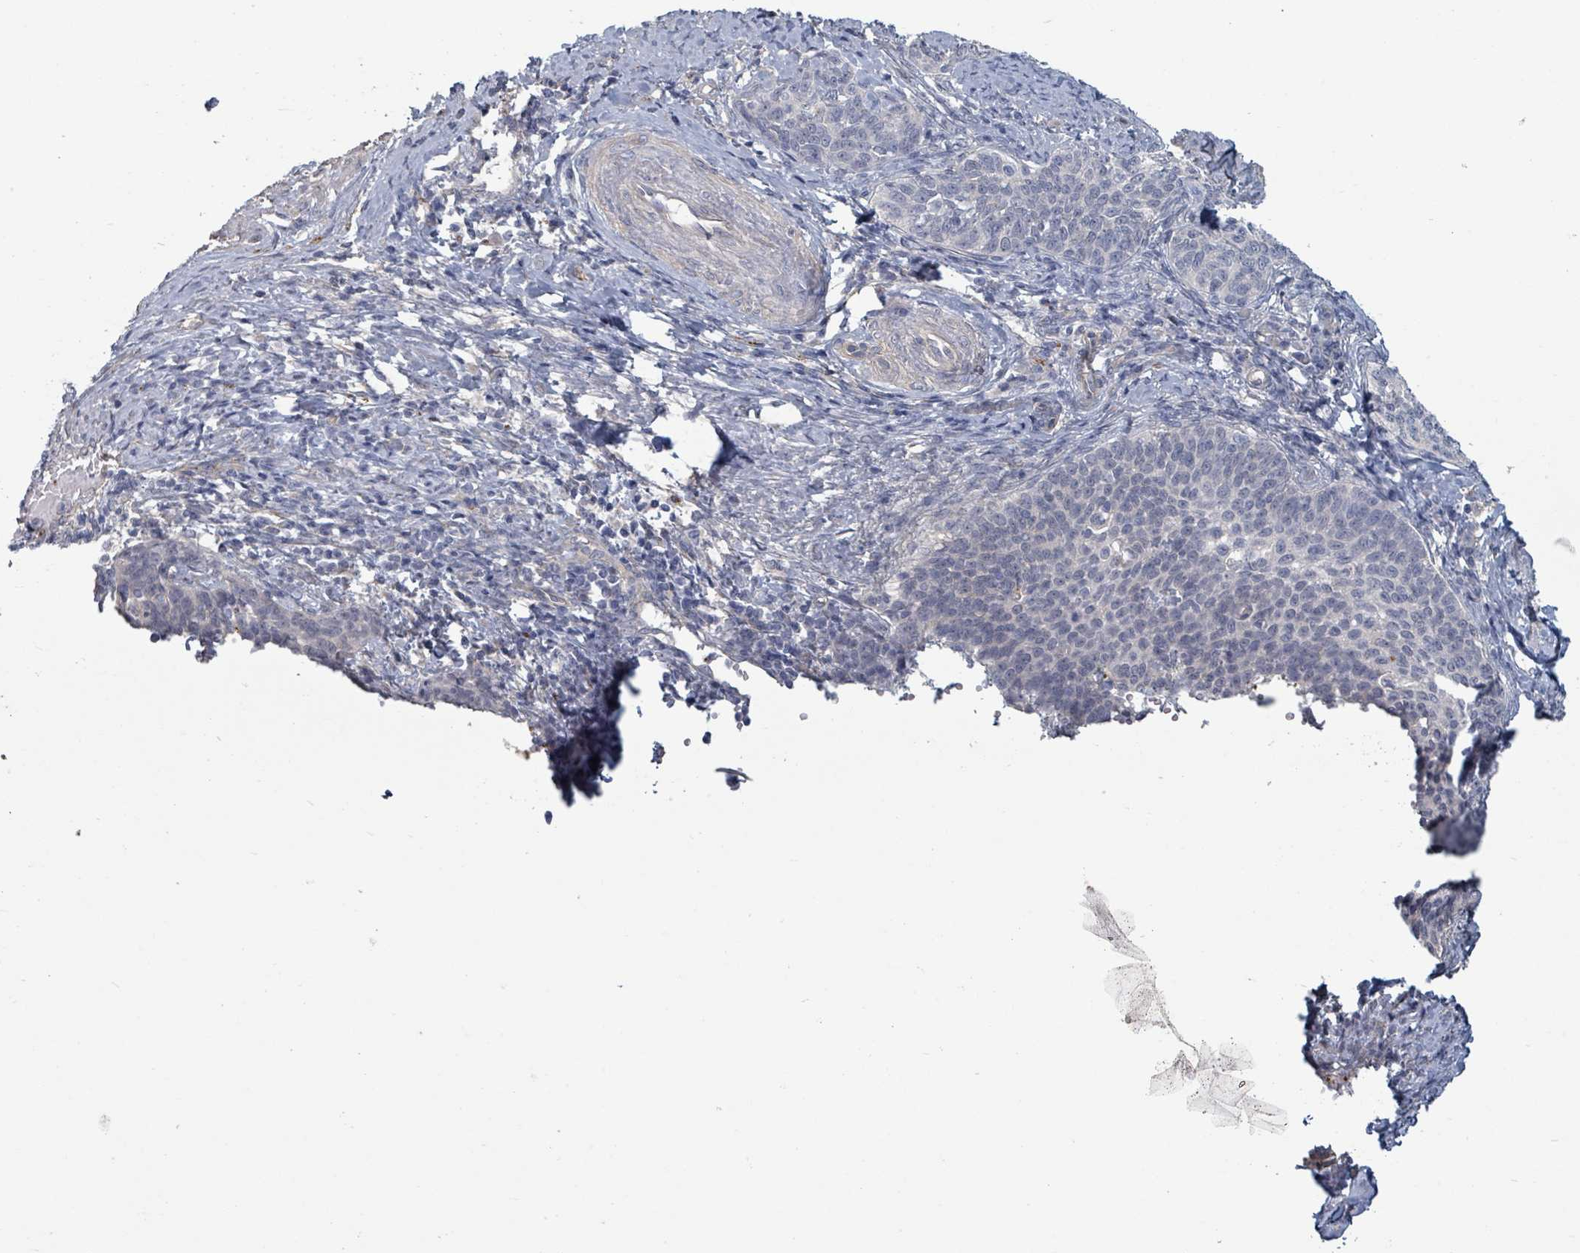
{"staining": {"intensity": "negative", "quantity": "none", "location": "none"}, "tissue": "cervical cancer", "cell_type": "Tumor cells", "image_type": "cancer", "snomed": [{"axis": "morphology", "description": "Squamous cell carcinoma, NOS"}, {"axis": "topography", "description": "Cervix"}], "caption": "Protein analysis of cervical squamous cell carcinoma shows no significant expression in tumor cells.", "gene": "PLAUR", "patient": {"sex": "female", "age": 39}}